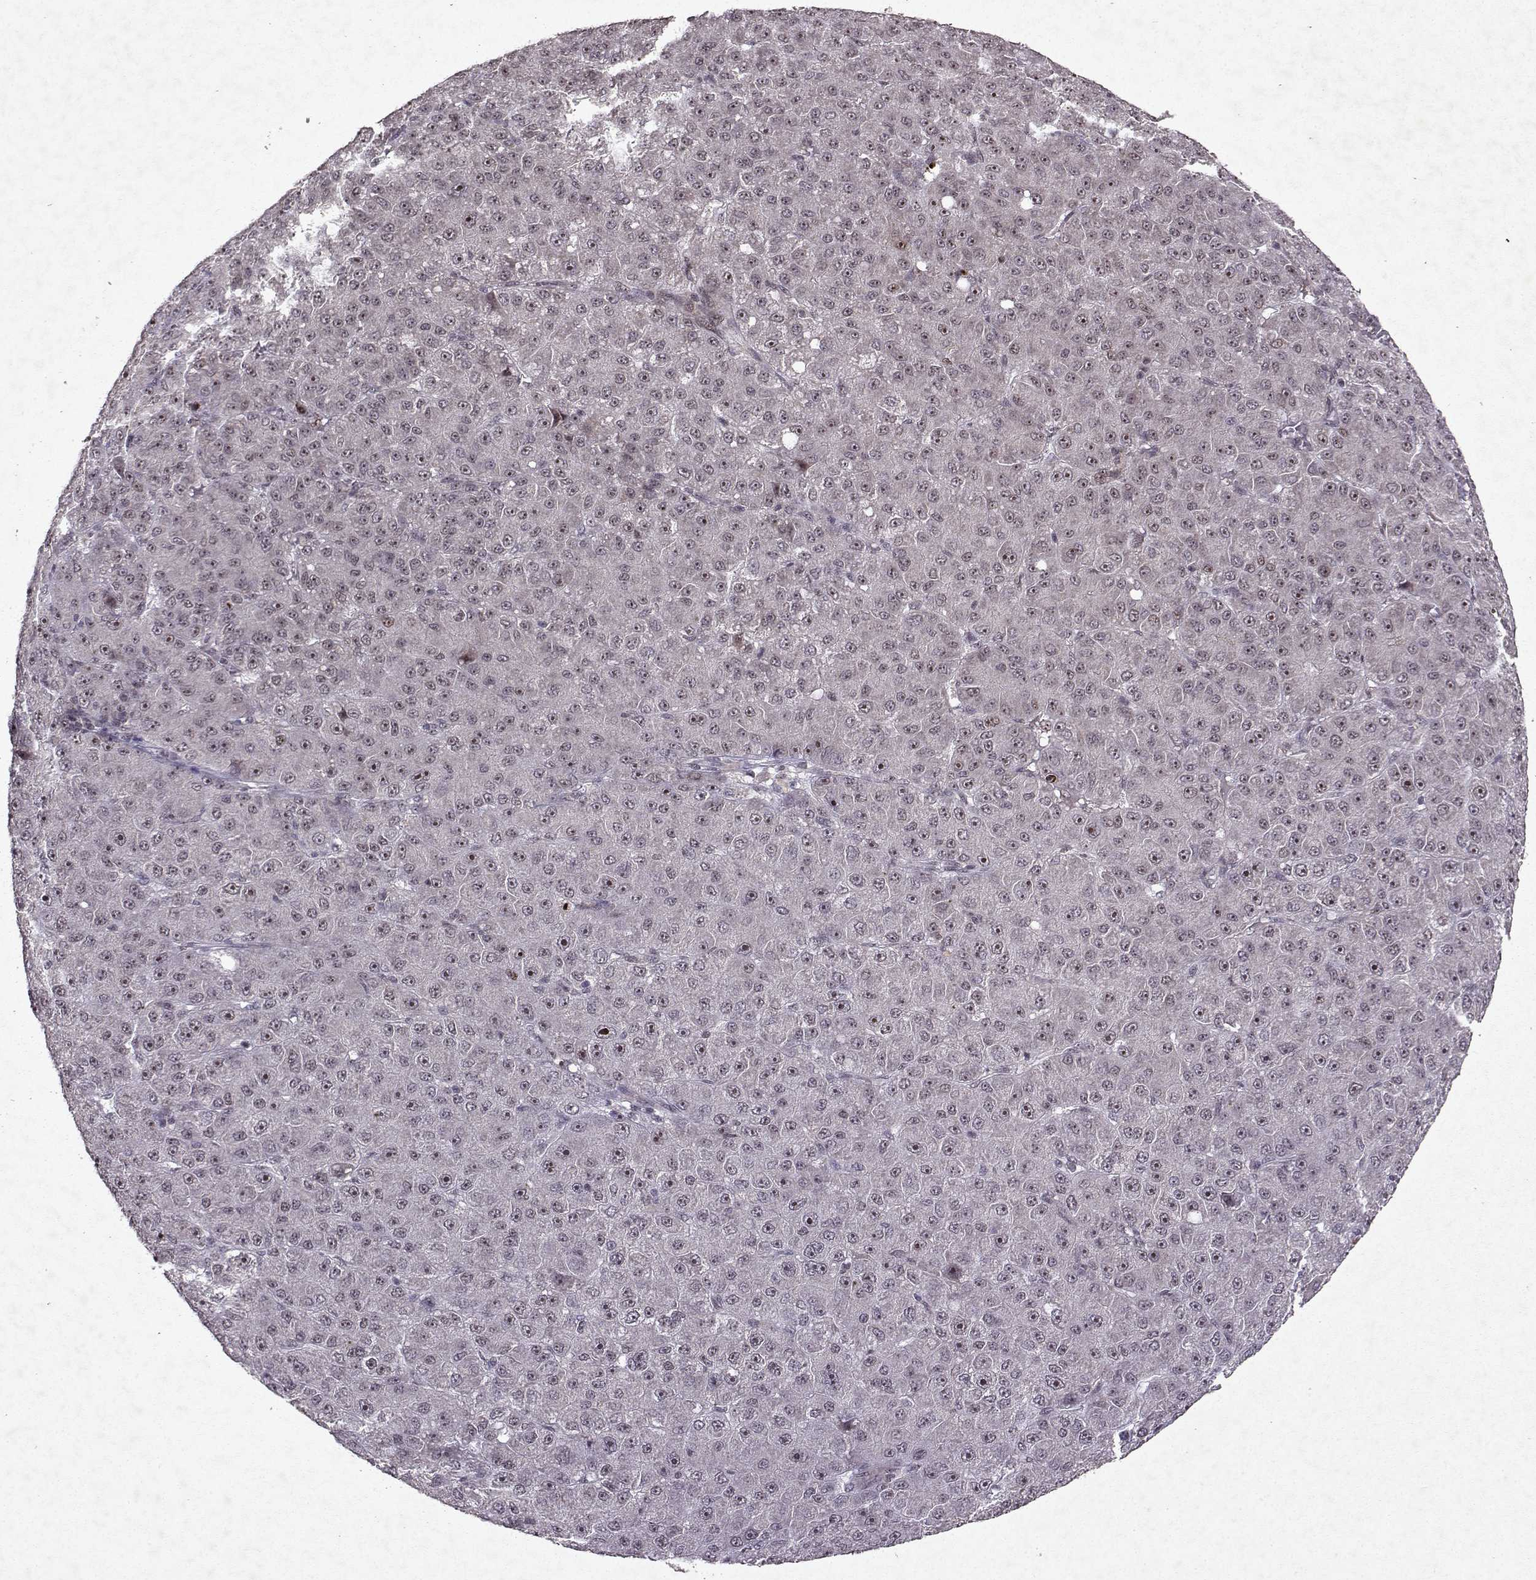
{"staining": {"intensity": "weak", "quantity": "<25%", "location": "nuclear"}, "tissue": "liver cancer", "cell_type": "Tumor cells", "image_type": "cancer", "snomed": [{"axis": "morphology", "description": "Carcinoma, Hepatocellular, NOS"}, {"axis": "topography", "description": "Liver"}], "caption": "Image shows no significant protein staining in tumor cells of liver hepatocellular carcinoma.", "gene": "DDX56", "patient": {"sex": "male", "age": 67}}